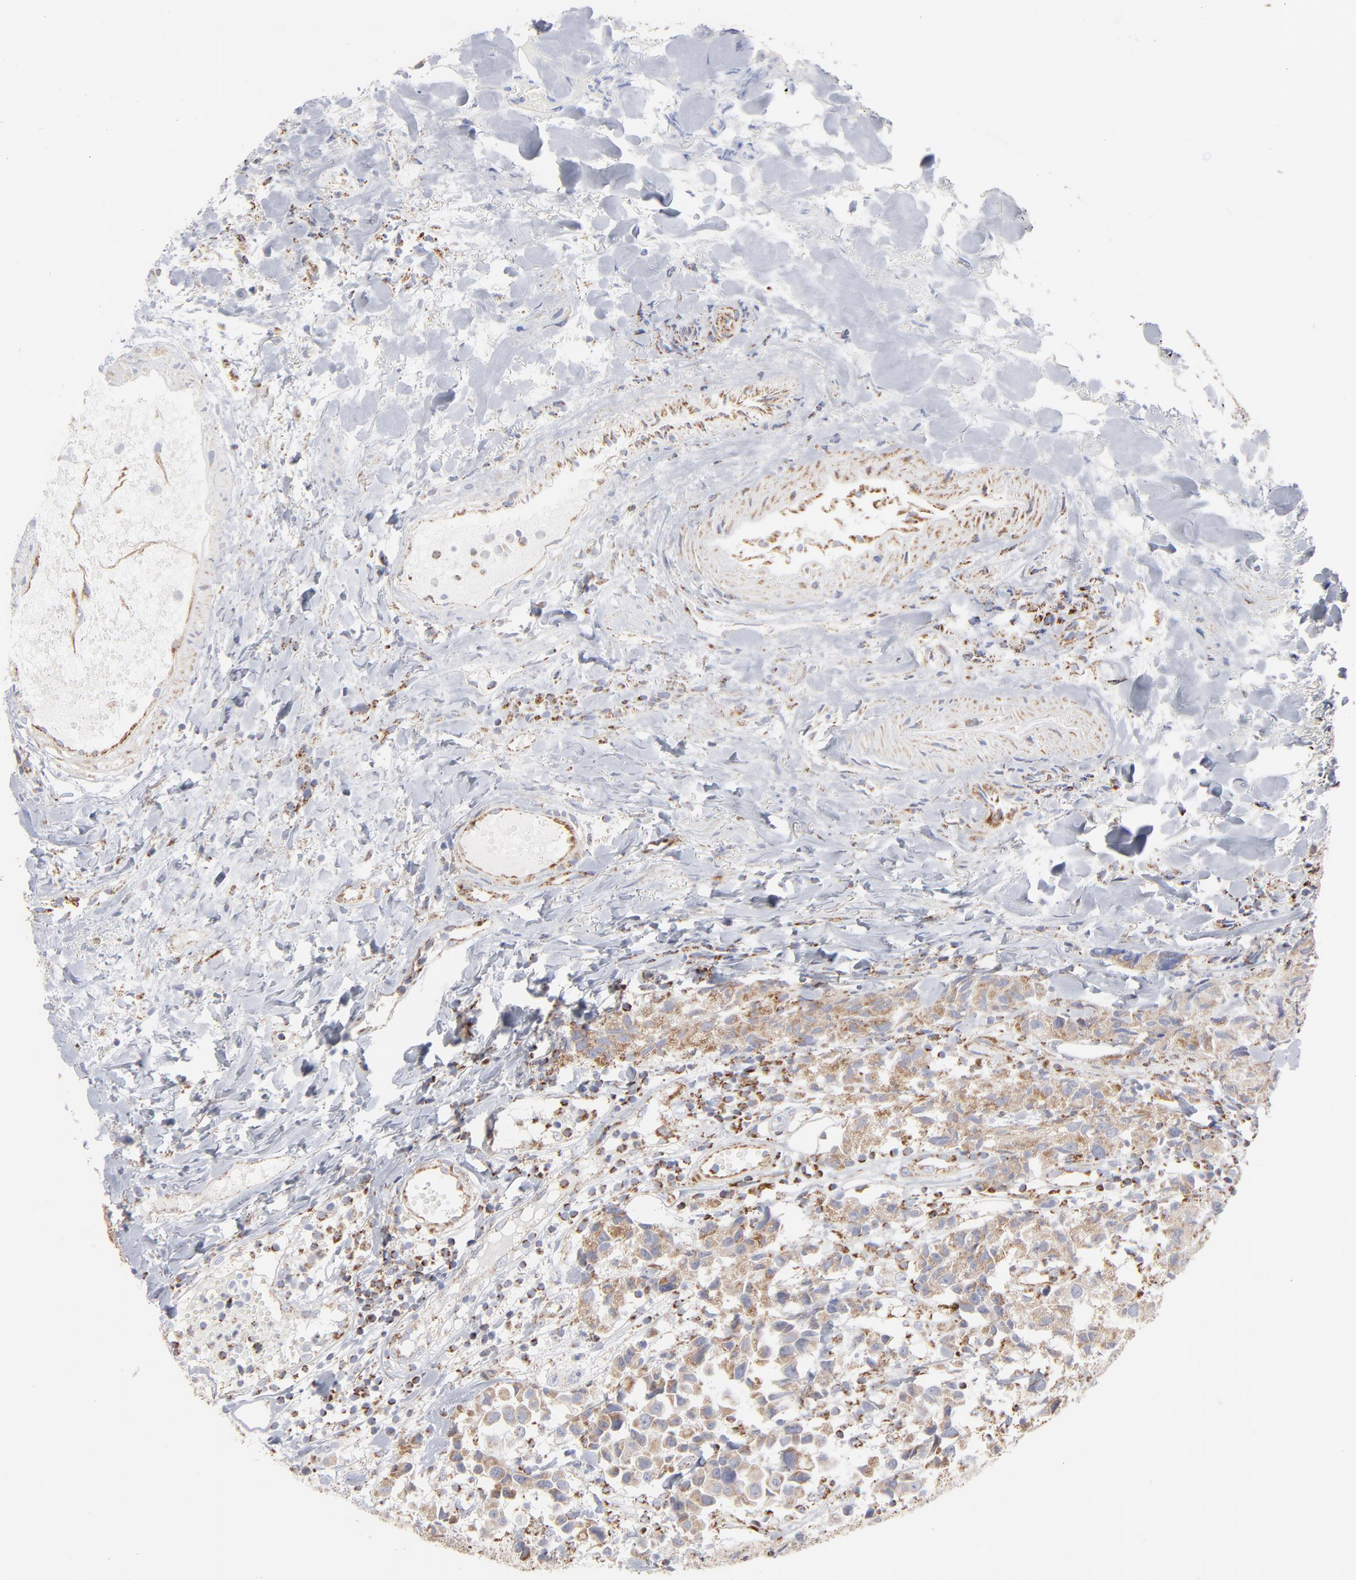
{"staining": {"intensity": "moderate", "quantity": ">75%", "location": "cytoplasmic/membranous"}, "tissue": "urothelial cancer", "cell_type": "Tumor cells", "image_type": "cancer", "snomed": [{"axis": "morphology", "description": "Urothelial carcinoma, High grade"}, {"axis": "topography", "description": "Urinary bladder"}], "caption": "Human high-grade urothelial carcinoma stained with a brown dye demonstrates moderate cytoplasmic/membranous positive expression in about >75% of tumor cells.", "gene": "ASB3", "patient": {"sex": "female", "age": 75}}